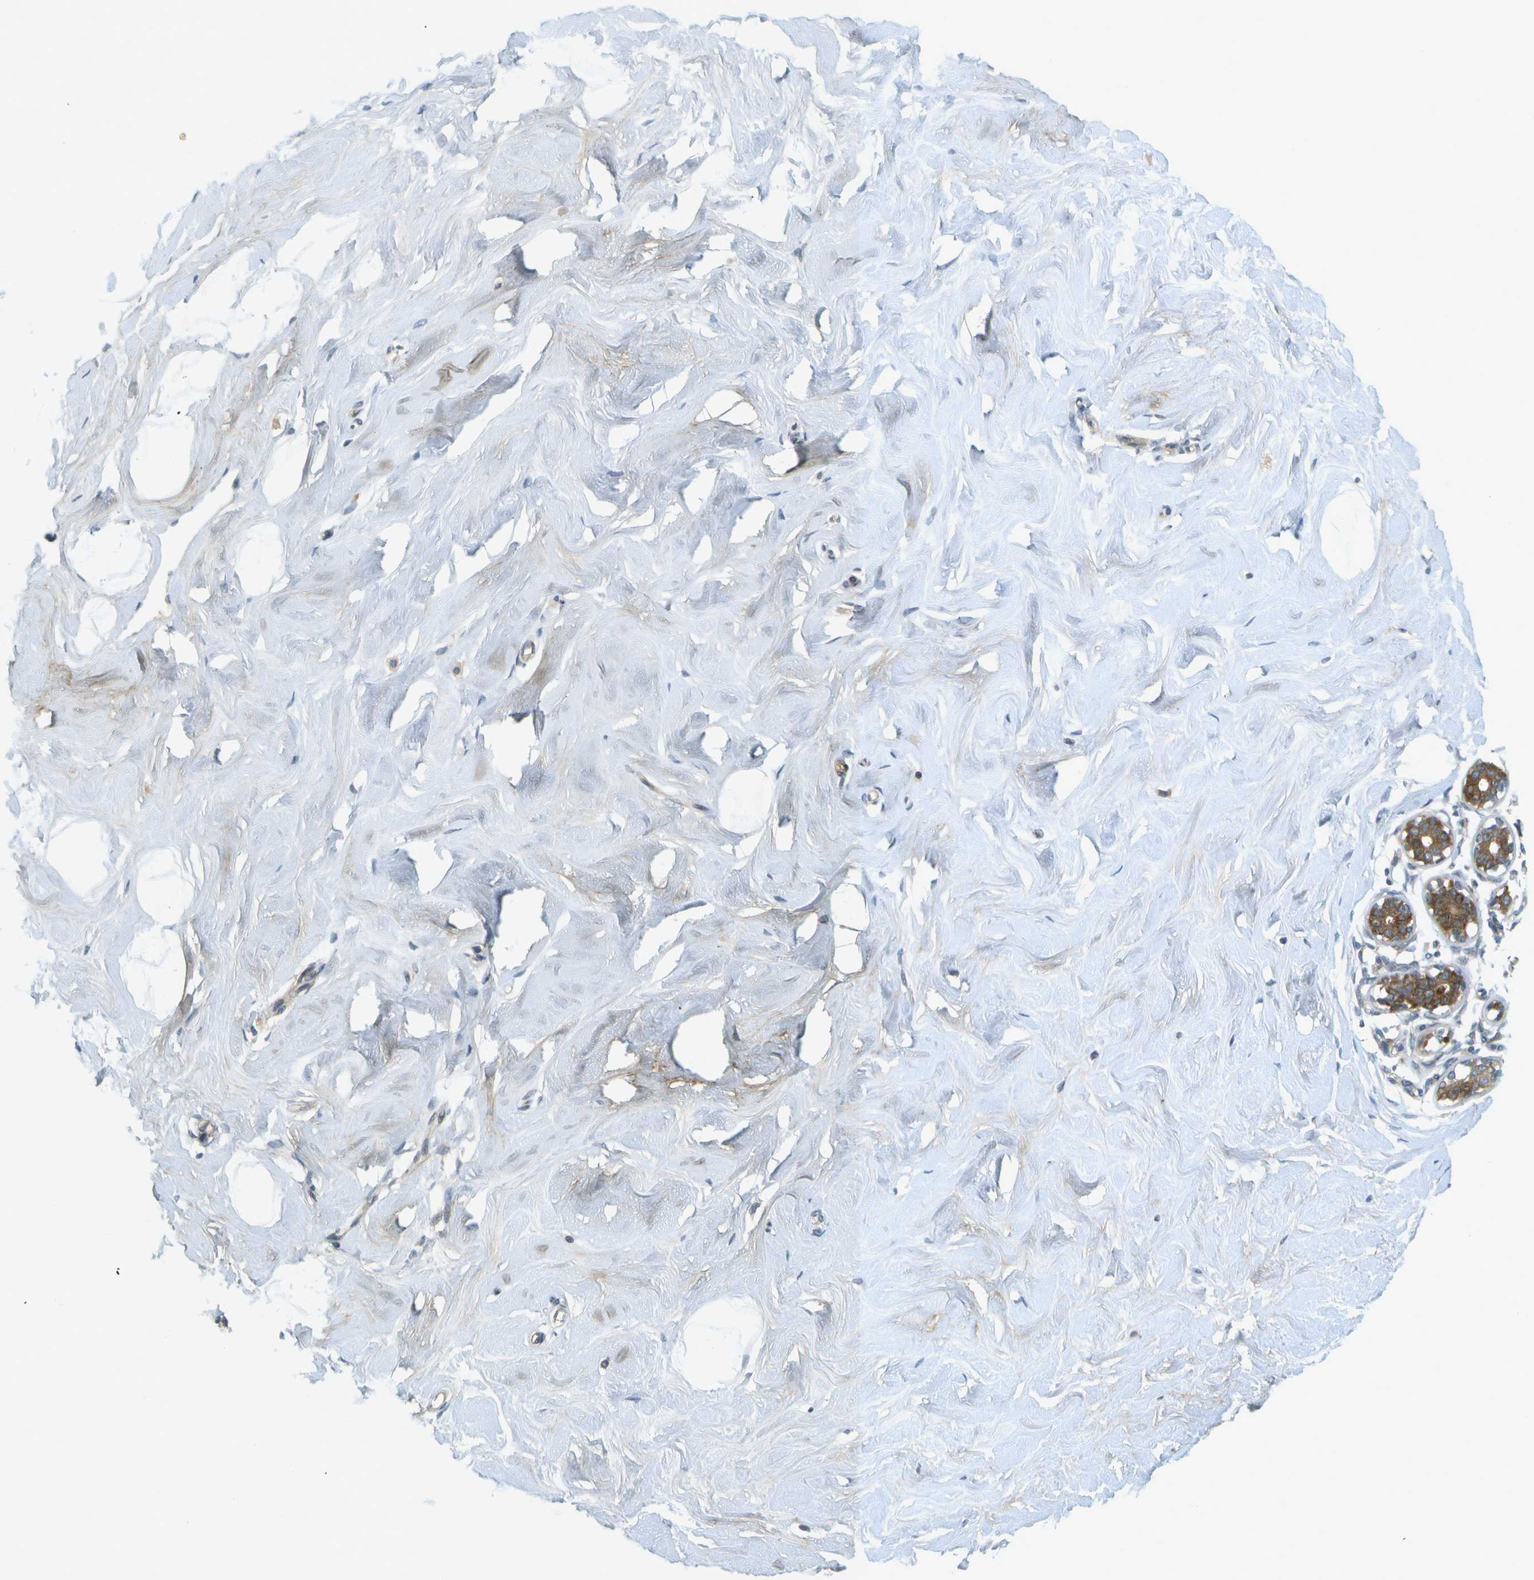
{"staining": {"intensity": "negative", "quantity": "none", "location": "none"}, "tissue": "breast", "cell_type": "Adipocytes", "image_type": "normal", "snomed": [{"axis": "morphology", "description": "Normal tissue, NOS"}, {"axis": "topography", "description": "Breast"}], "caption": "A histopathology image of breast stained for a protein displays no brown staining in adipocytes. (DAB (3,3'-diaminobenzidine) IHC with hematoxylin counter stain).", "gene": "WNK2", "patient": {"sex": "female", "age": 23}}